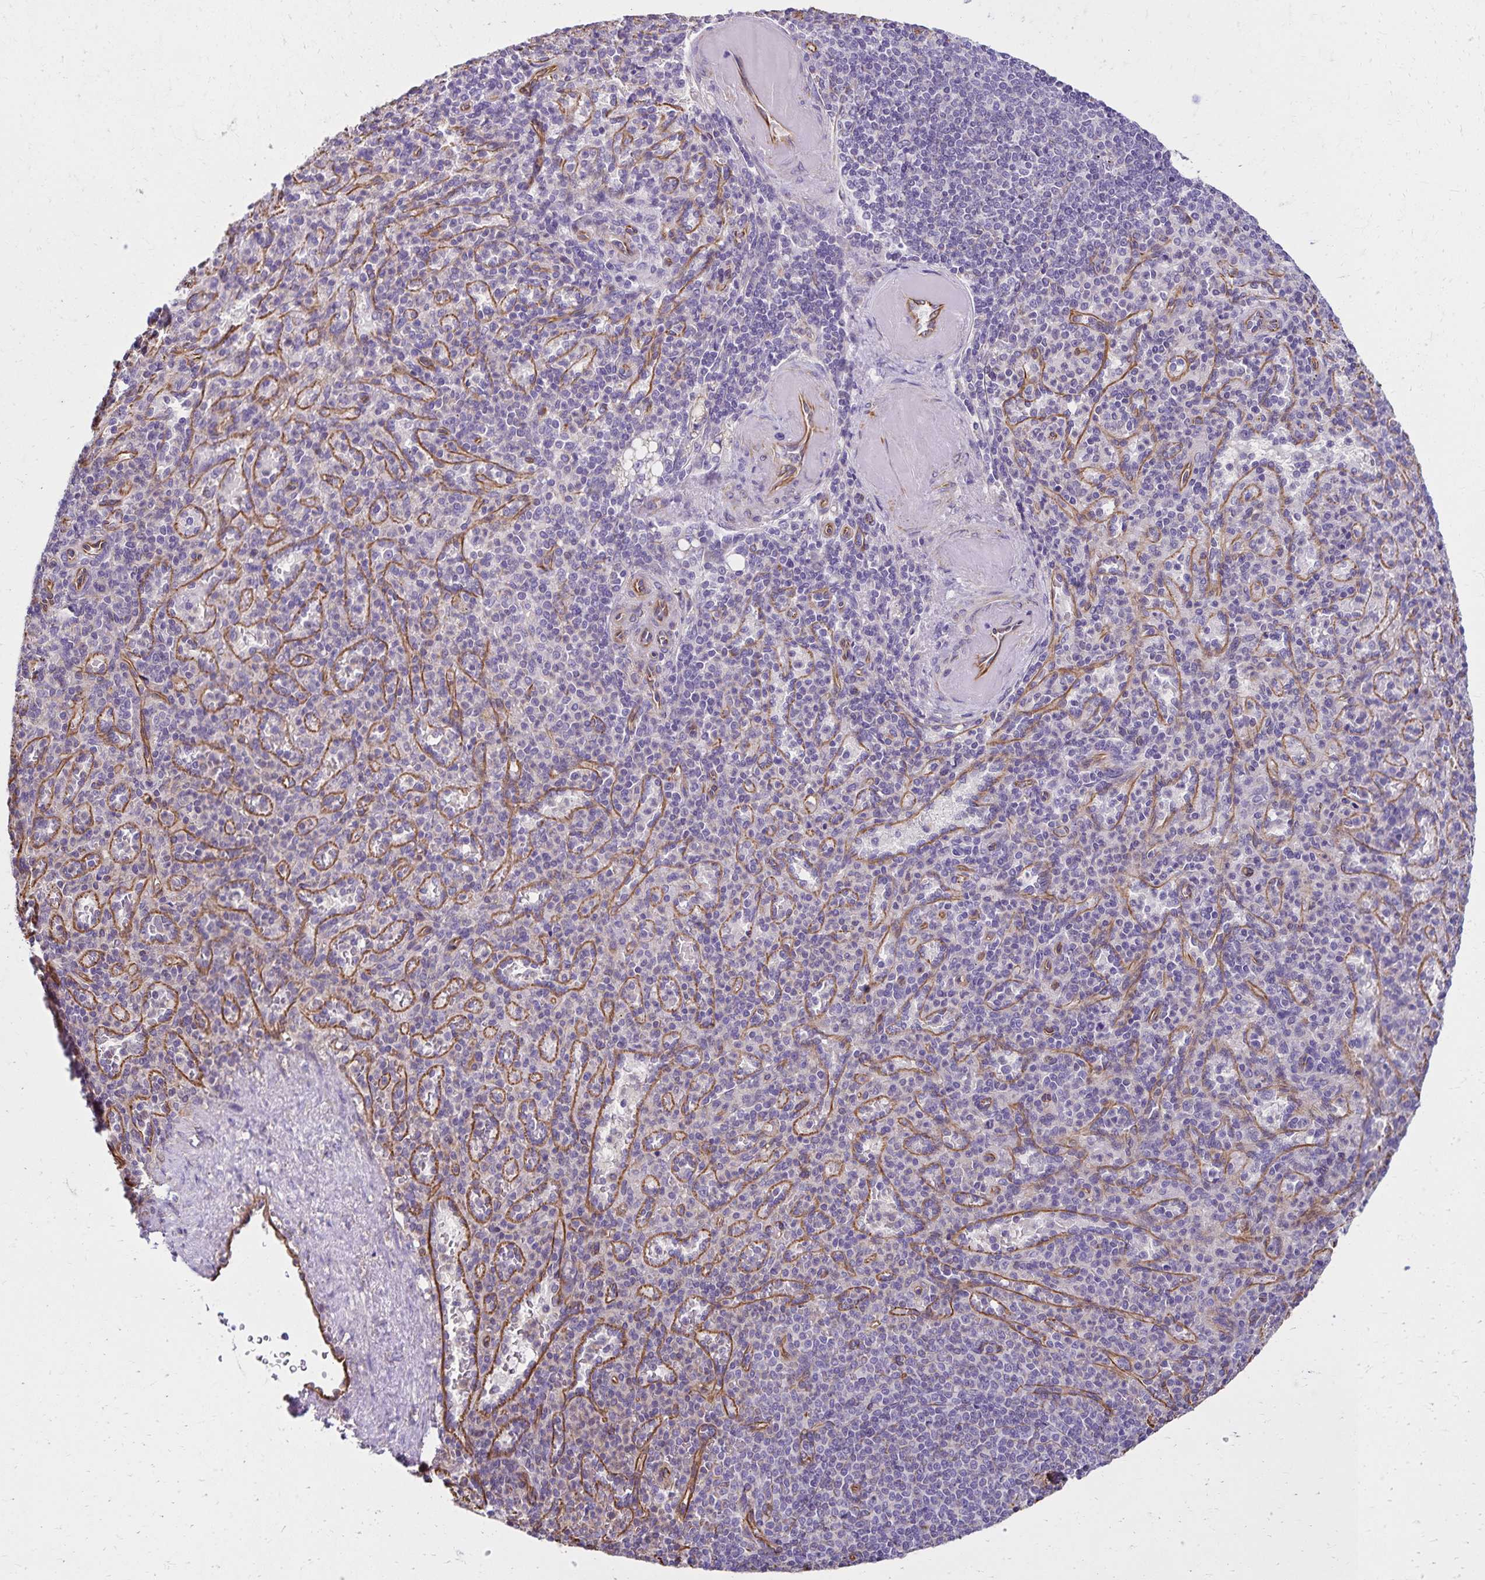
{"staining": {"intensity": "negative", "quantity": "none", "location": "none"}, "tissue": "spleen", "cell_type": "Cells in red pulp", "image_type": "normal", "snomed": [{"axis": "morphology", "description": "Normal tissue, NOS"}, {"axis": "topography", "description": "Spleen"}], "caption": "Human spleen stained for a protein using immunohistochemistry demonstrates no positivity in cells in red pulp.", "gene": "TRPV6", "patient": {"sex": "female", "age": 74}}